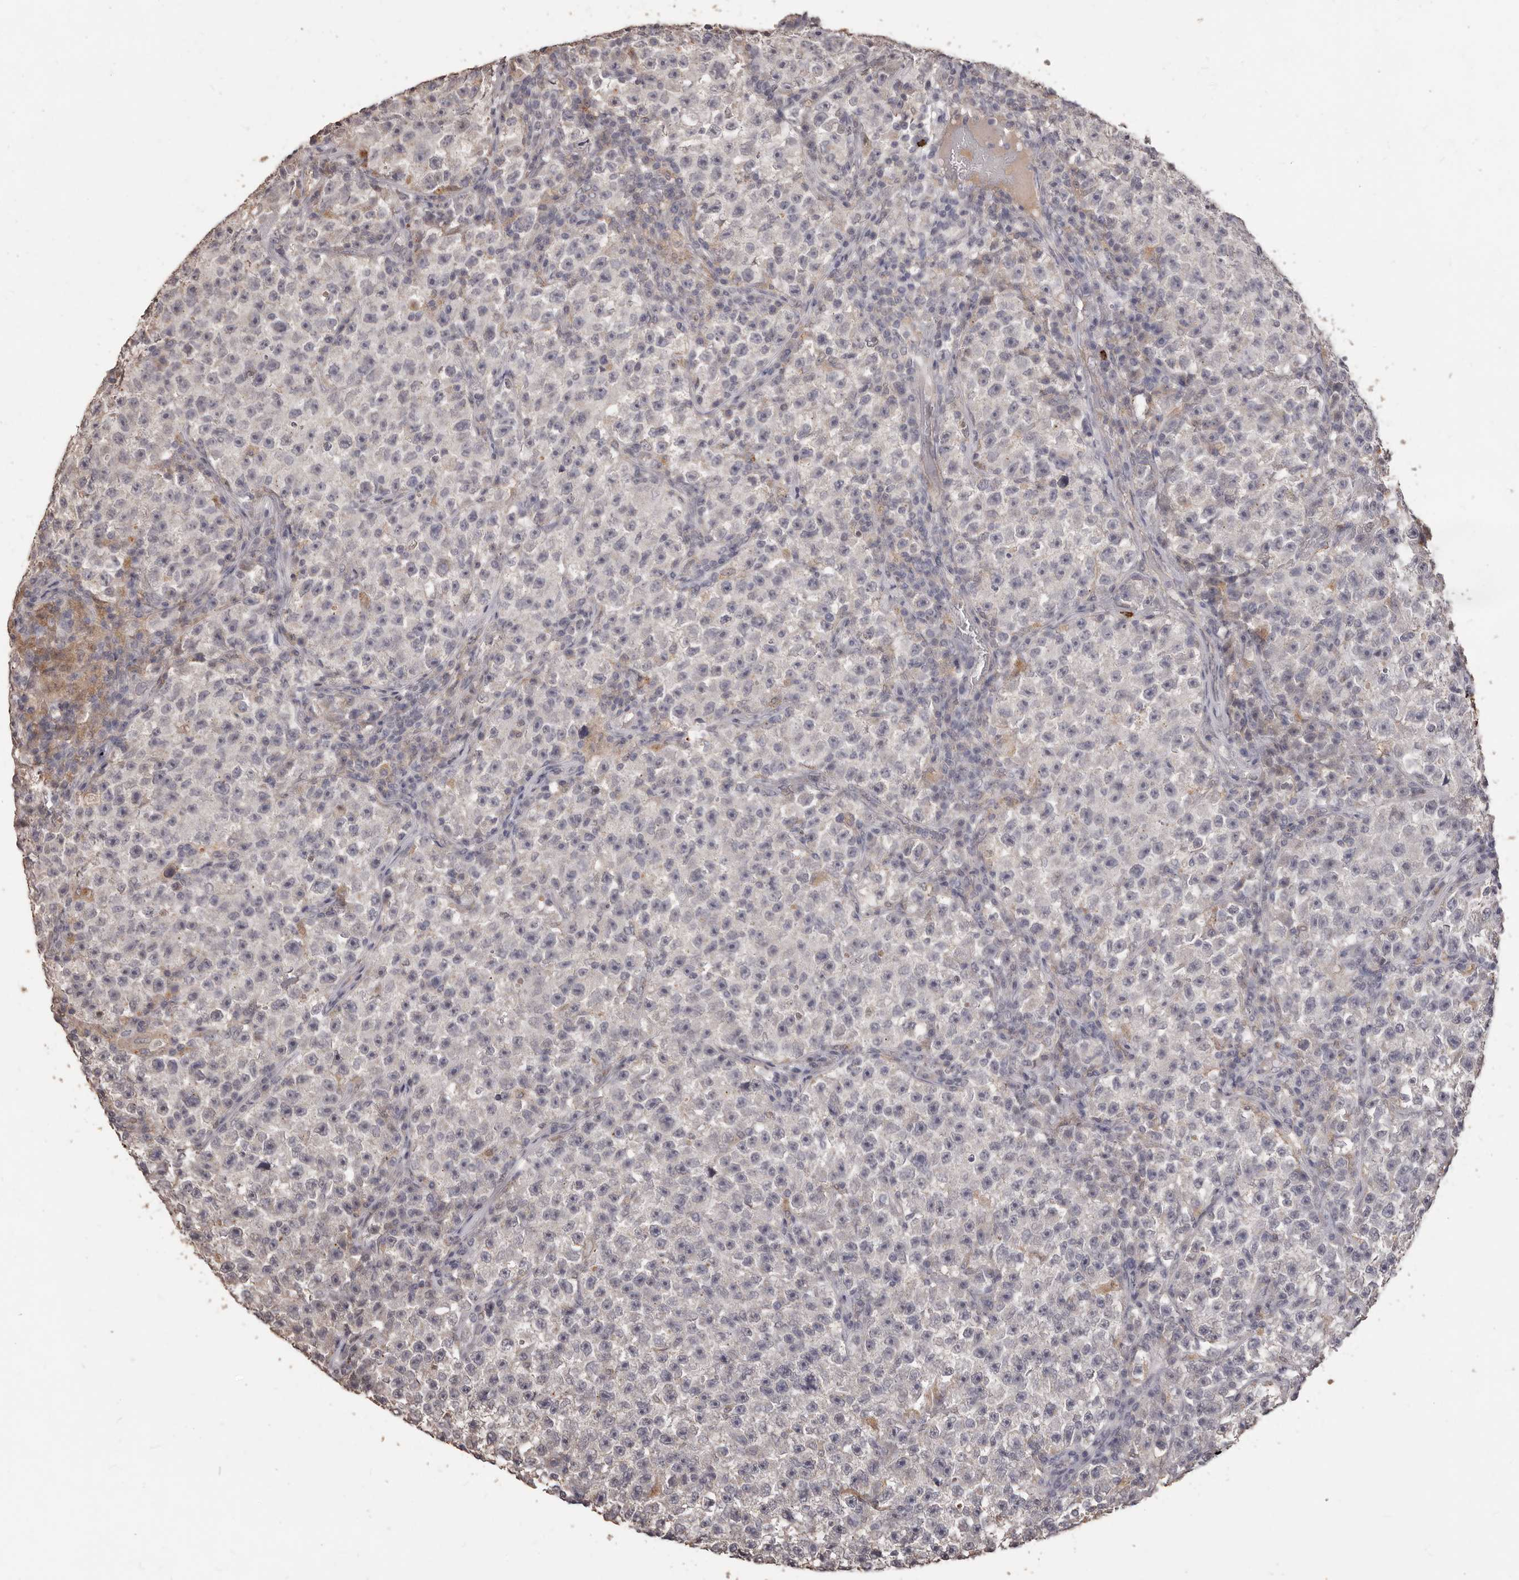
{"staining": {"intensity": "negative", "quantity": "none", "location": "none"}, "tissue": "testis cancer", "cell_type": "Tumor cells", "image_type": "cancer", "snomed": [{"axis": "morphology", "description": "Seminoma, NOS"}, {"axis": "topography", "description": "Testis"}], "caption": "The photomicrograph exhibits no significant positivity in tumor cells of testis seminoma.", "gene": "PRSS27", "patient": {"sex": "male", "age": 22}}